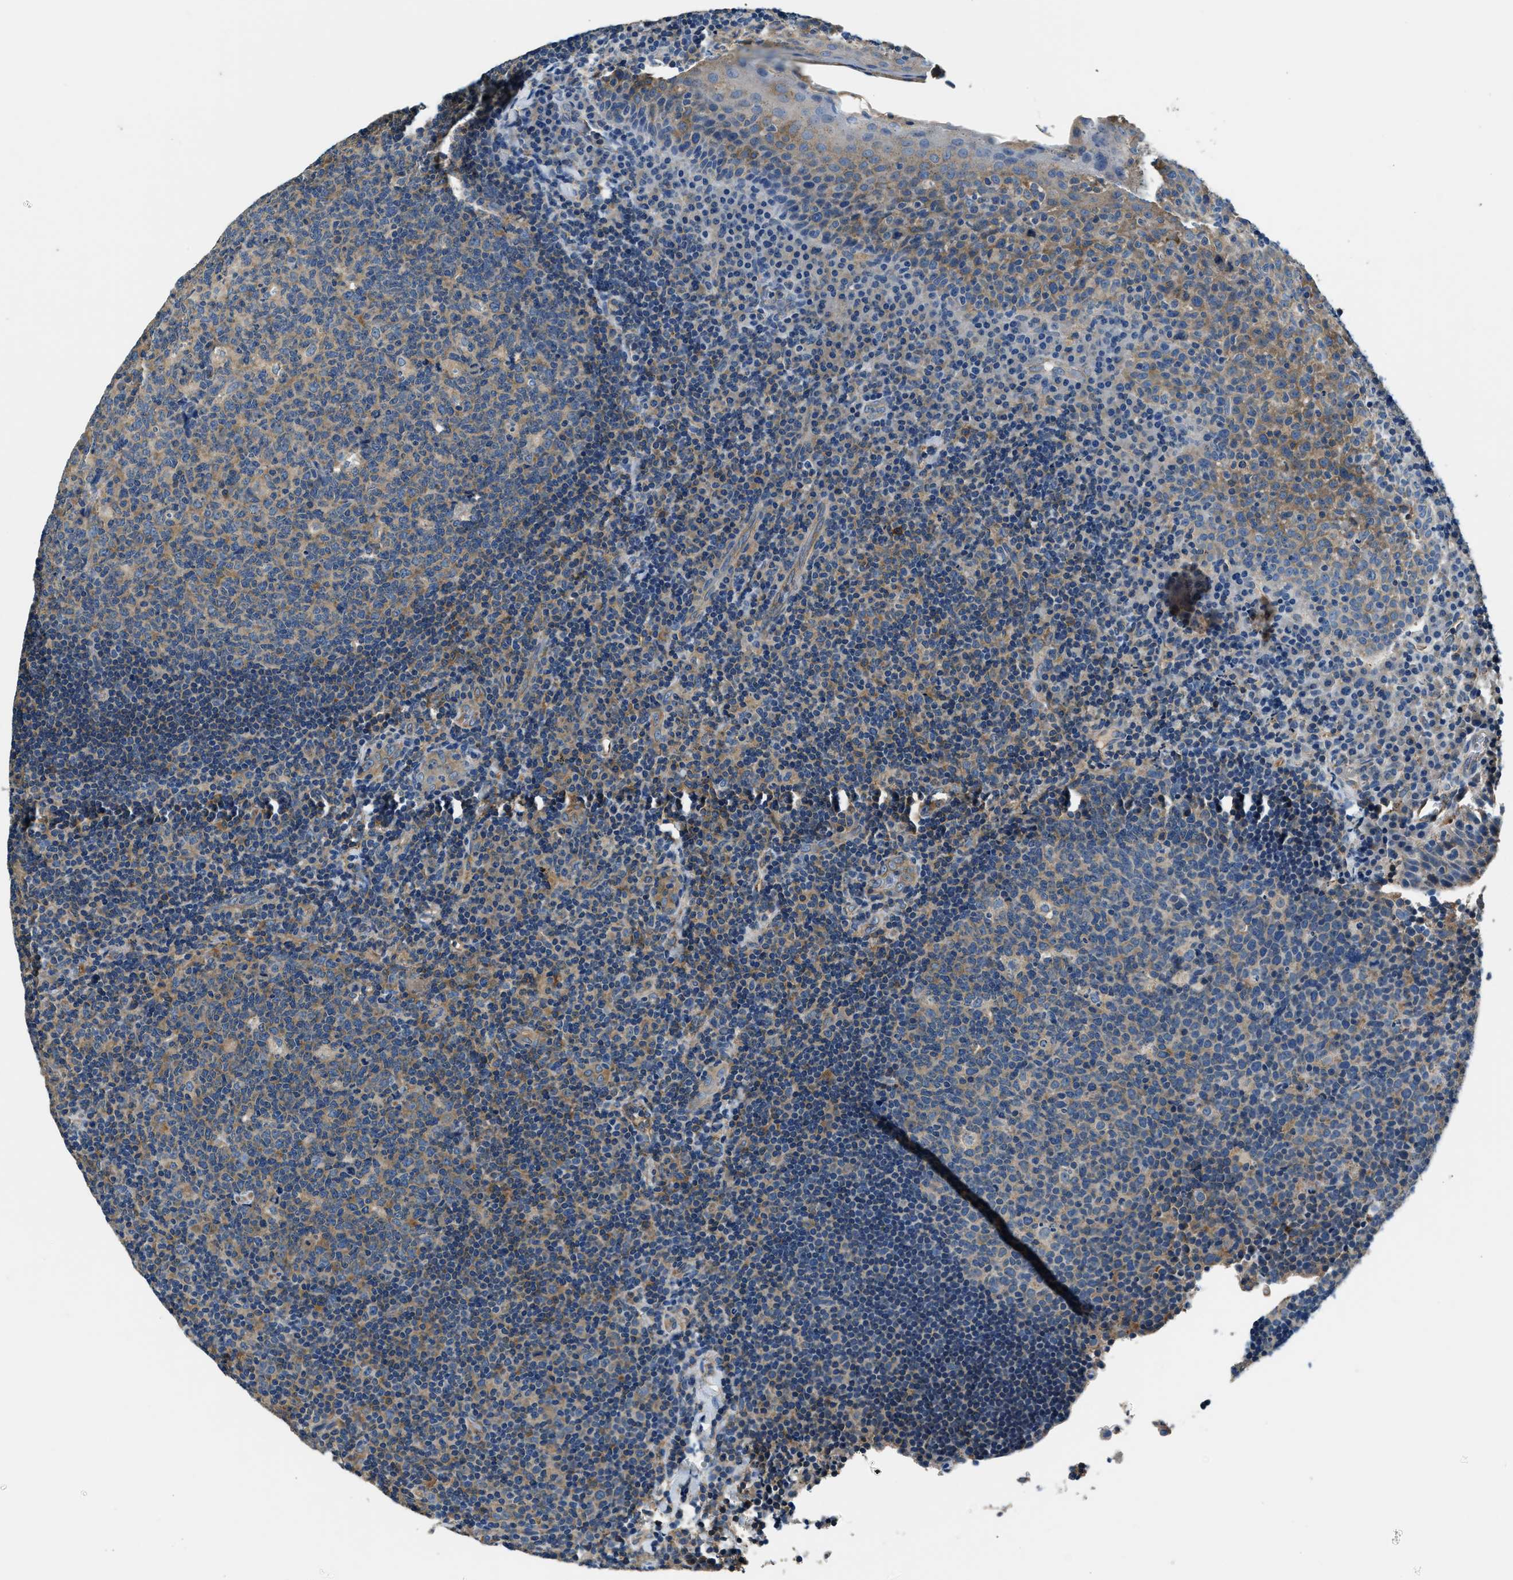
{"staining": {"intensity": "moderate", "quantity": "25%-75%", "location": "cytoplasmic/membranous"}, "tissue": "tonsil", "cell_type": "Germinal center cells", "image_type": "normal", "snomed": [{"axis": "morphology", "description": "Normal tissue, NOS"}, {"axis": "topography", "description": "Tonsil"}], "caption": "Germinal center cells exhibit medium levels of moderate cytoplasmic/membranous staining in about 25%-75% of cells in benign human tonsil. Nuclei are stained in blue.", "gene": "EEA1", "patient": {"sex": "male", "age": 17}}